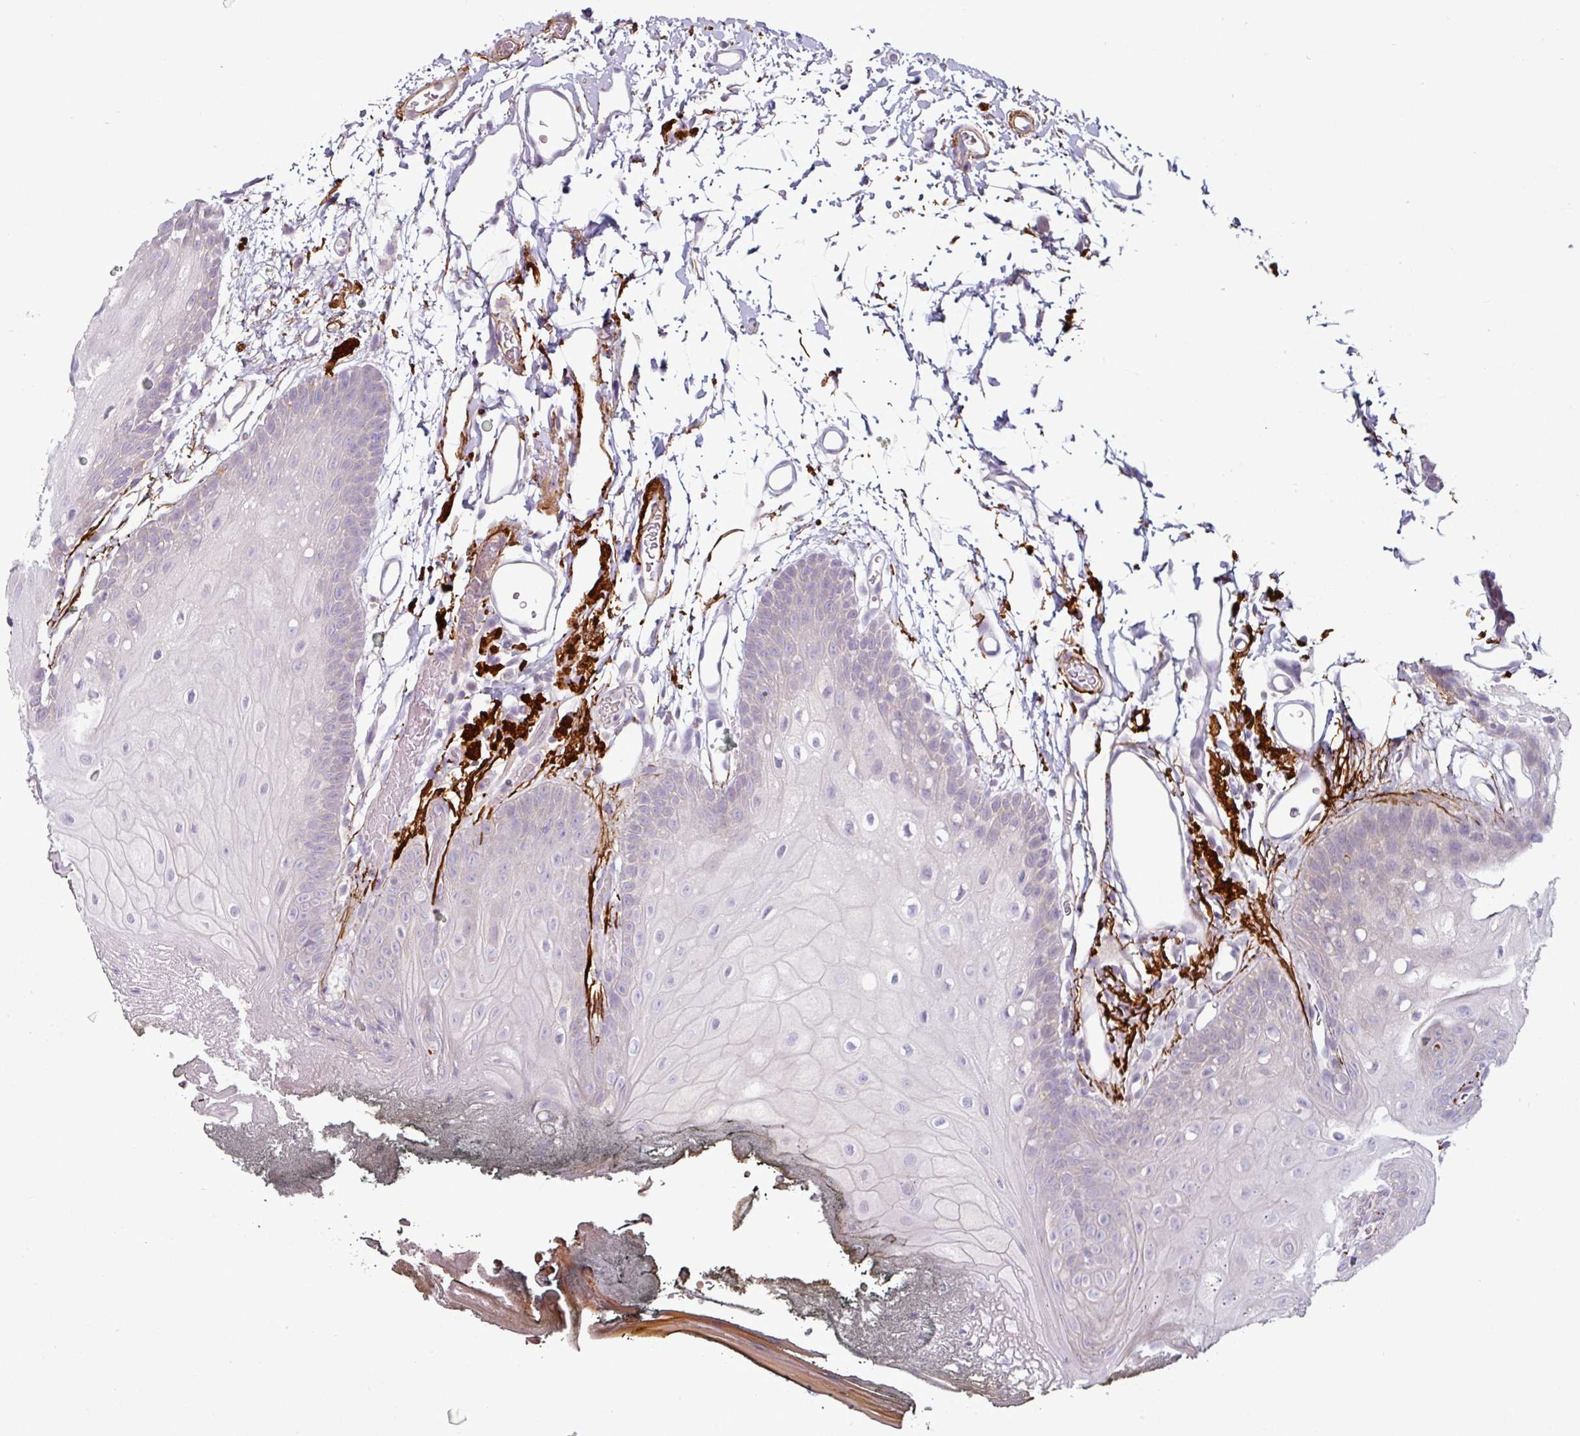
{"staining": {"intensity": "negative", "quantity": "none", "location": "none"}, "tissue": "oral mucosa", "cell_type": "Squamous epithelial cells", "image_type": "normal", "snomed": [{"axis": "morphology", "description": "Normal tissue, NOS"}, {"axis": "morphology", "description": "Squamous cell carcinoma, NOS"}, {"axis": "topography", "description": "Oral tissue"}, {"axis": "topography", "description": "Head-Neck"}], "caption": "This micrograph is of benign oral mucosa stained with immunohistochemistry (IHC) to label a protein in brown with the nuclei are counter-stained blue. There is no expression in squamous epithelial cells. Brightfield microscopy of immunohistochemistry stained with DAB (brown) and hematoxylin (blue), captured at high magnification.", "gene": "MTMR14", "patient": {"sex": "female", "age": 81}}